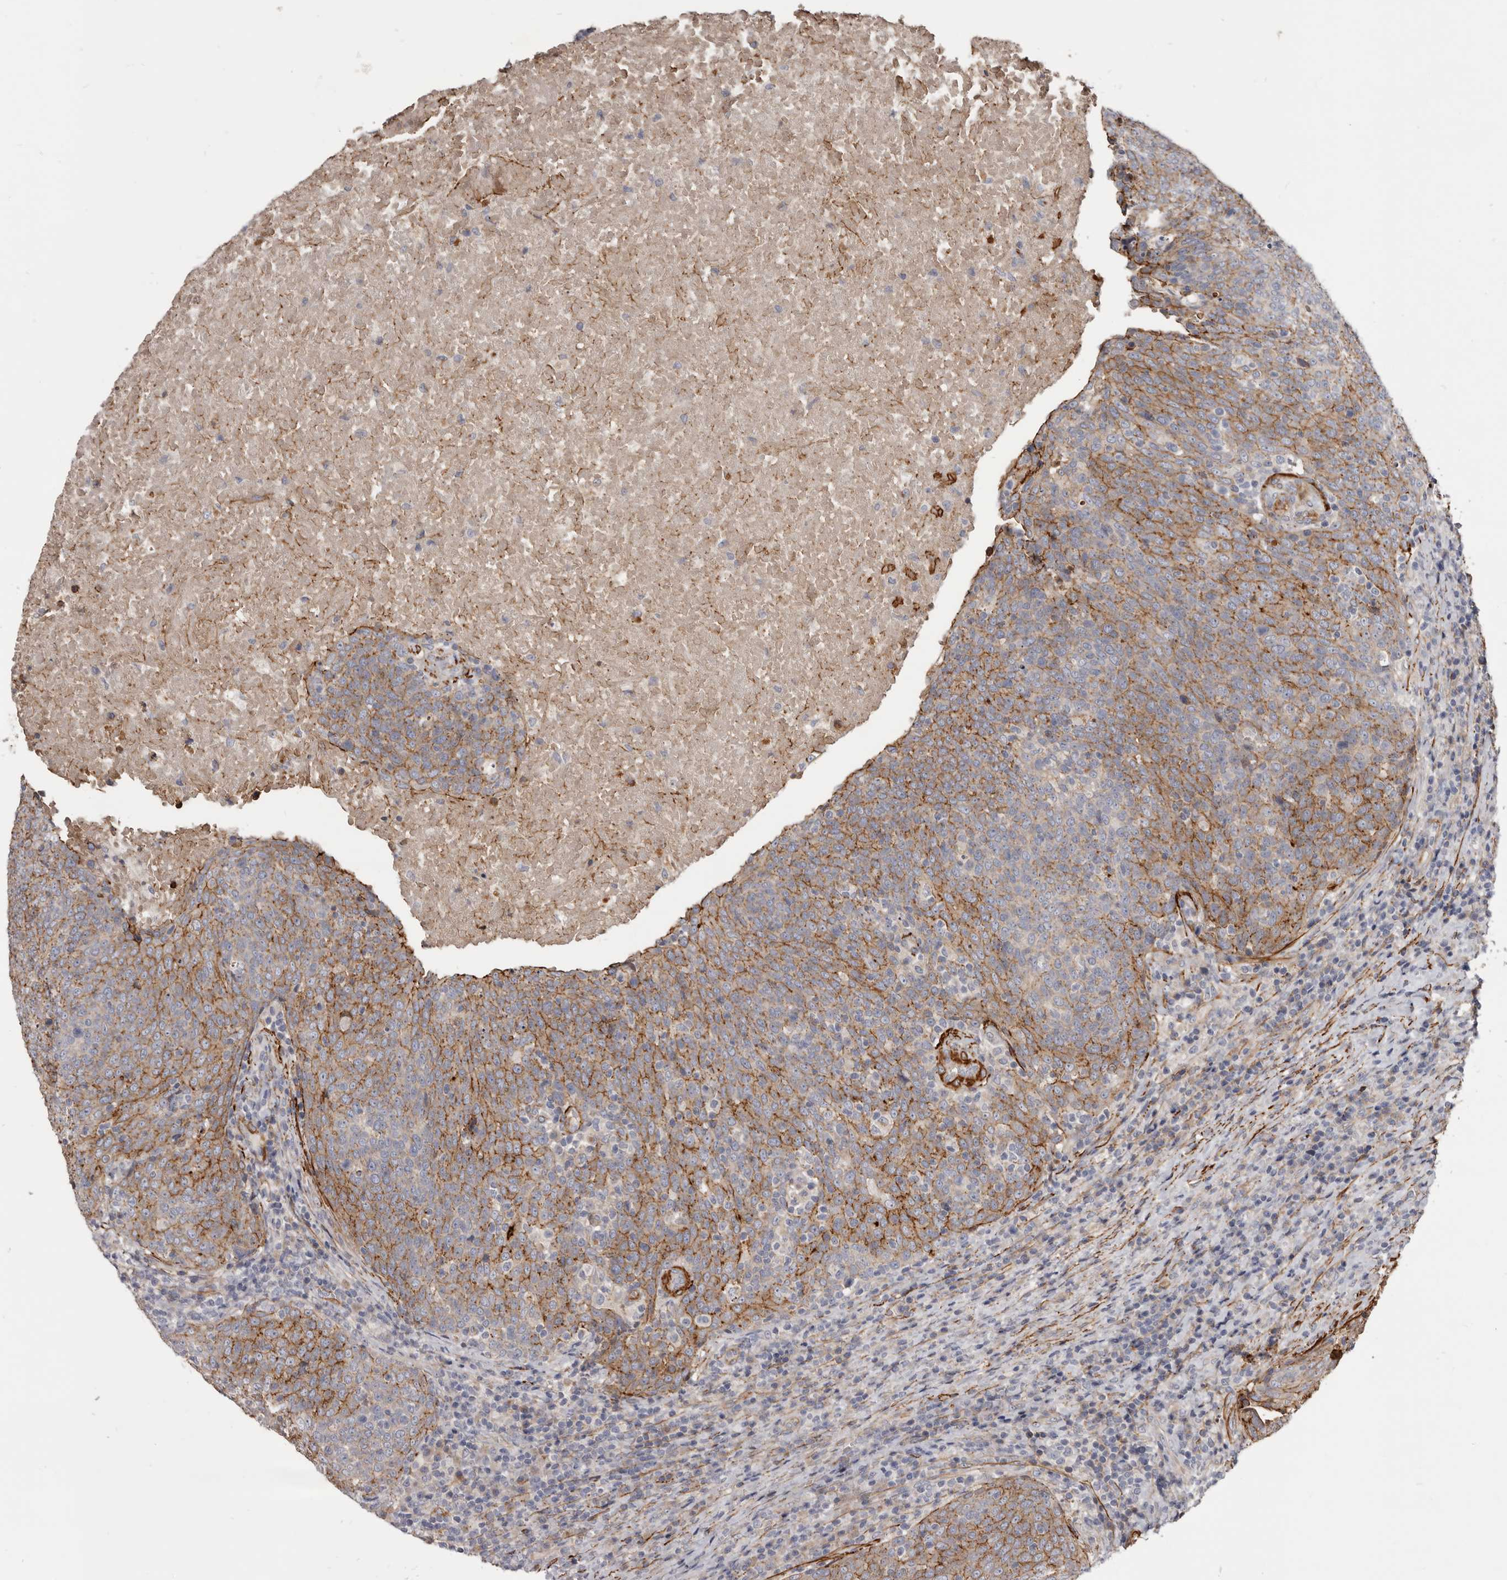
{"staining": {"intensity": "moderate", "quantity": "25%-75%", "location": "cytoplasmic/membranous"}, "tissue": "head and neck cancer", "cell_type": "Tumor cells", "image_type": "cancer", "snomed": [{"axis": "morphology", "description": "Squamous cell carcinoma, NOS"}, {"axis": "morphology", "description": "Squamous cell carcinoma, metastatic, NOS"}, {"axis": "topography", "description": "Lymph node"}, {"axis": "topography", "description": "Head-Neck"}], "caption": "Immunohistochemistry (DAB (3,3'-diaminobenzidine)) staining of human head and neck squamous cell carcinoma reveals moderate cytoplasmic/membranous protein staining in about 25%-75% of tumor cells.", "gene": "CGN", "patient": {"sex": "male", "age": 62}}